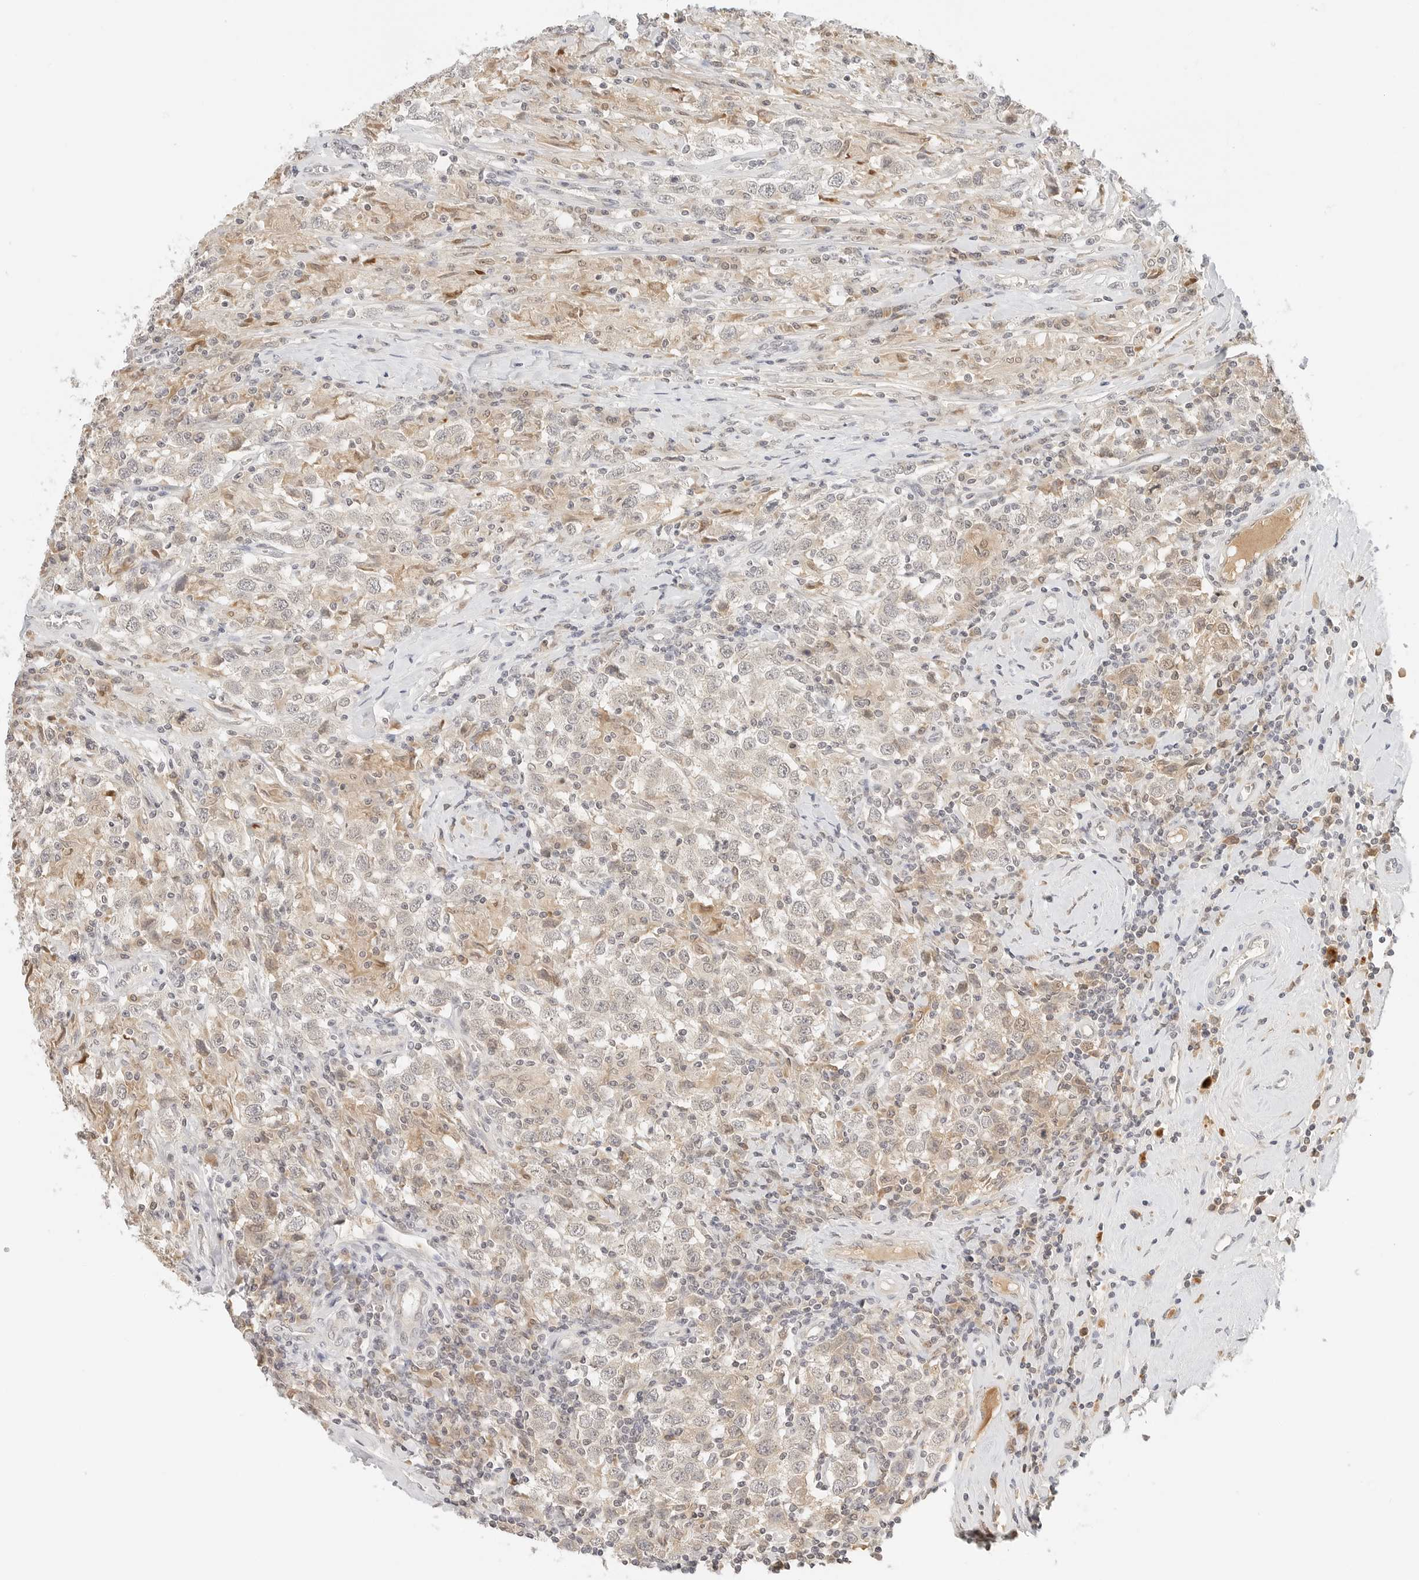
{"staining": {"intensity": "weak", "quantity": "<25%", "location": "cytoplasmic/membranous"}, "tissue": "testis cancer", "cell_type": "Tumor cells", "image_type": "cancer", "snomed": [{"axis": "morphology", "description": "Seminoma, NOS"}, {"axis": "topography", "description": "Testis"}], "caption": "Testis cancer (seminoma) was stained to show a protein in brown. There is no significant positivity in tumor cells.", "gene": "NEO1", "patient": {"sex": "male", "age": 41}}